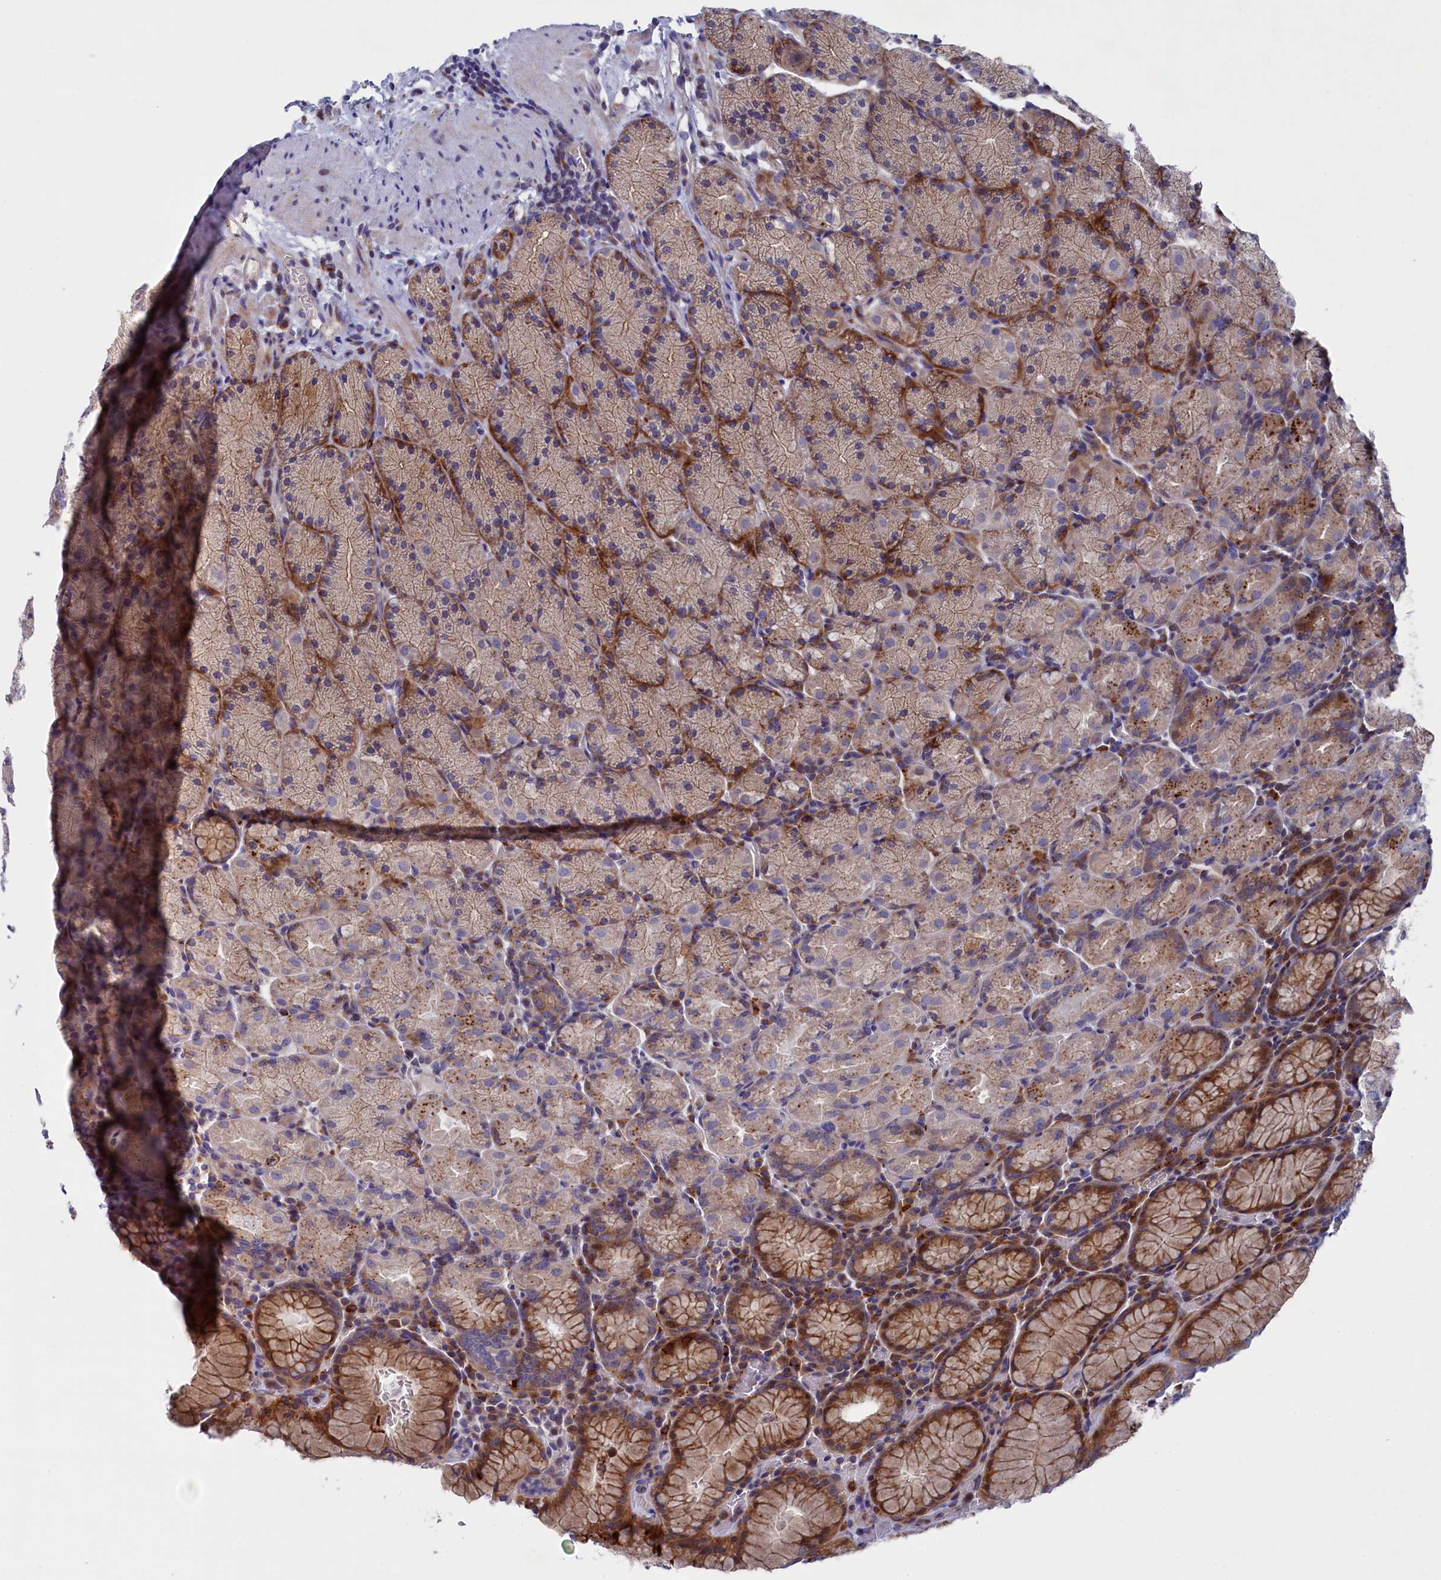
{"staining": {"intensity": "moderate", "quantity": "25%-75%", "location": "cytoplasmic/membranous"}, "tissue": "stomach", "cell_type": "Glandular cells", "image_type": "normal", "snomed": [{"axis": "morphology", "description": "Normal tissue, NOS"}, {"axis": "topography", "description": "Stomach, upper"}, {"axis": "topography", "description": "Stomach, lower"}], "caption": "A medium amount of moderate cytoplasmic/membranous expression is identified in about 25%-75% of glandular cells in benign stomach.", "gene": "NUDT7", "patient": {"sex": "male", "age": 80}}